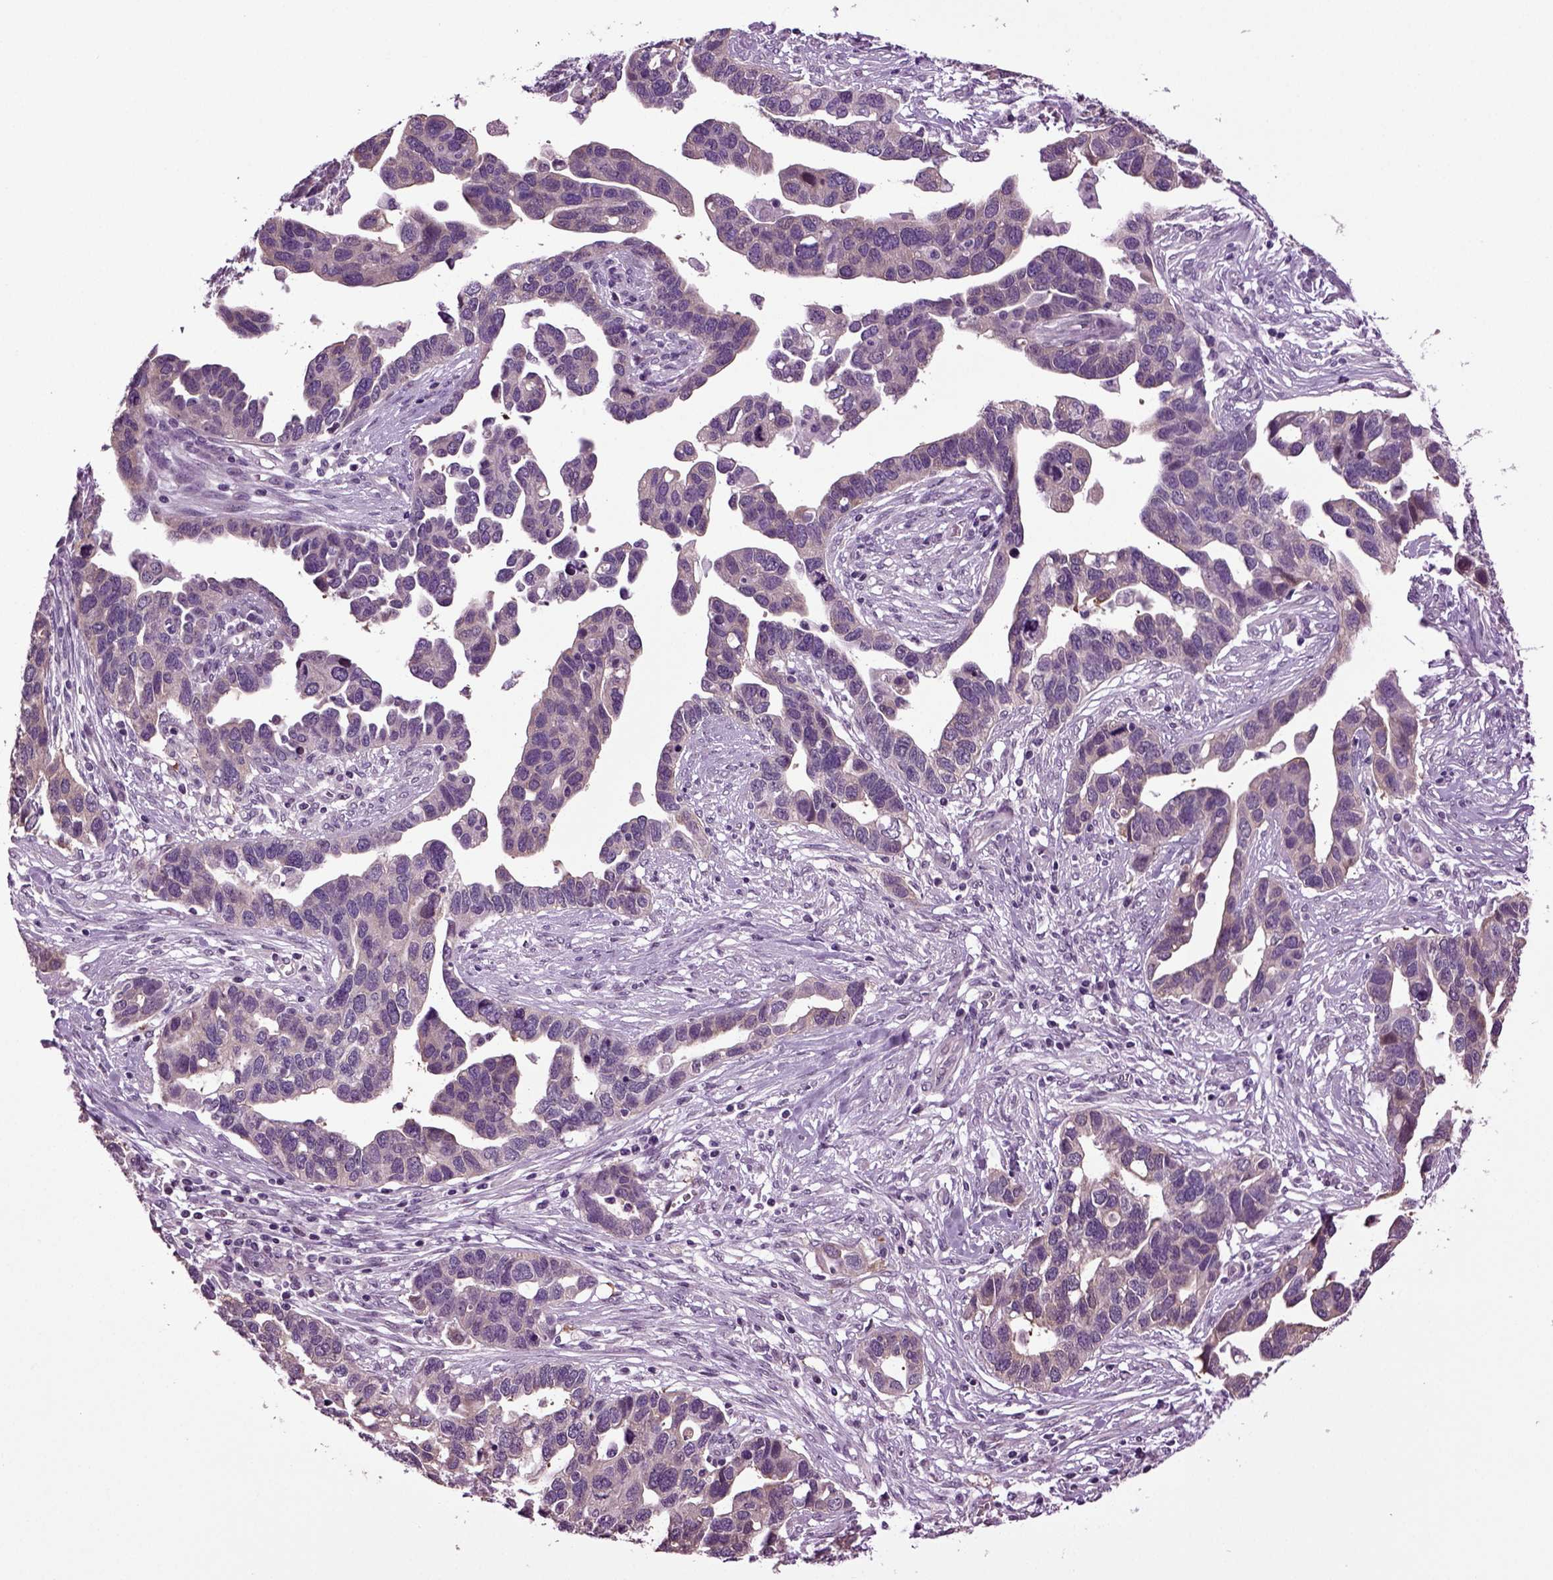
{"staining": {"intensity": "weak", "quantity": "25%-75%", "location": "cytoplasmic/membranous"}, "tissue": "ovarian cancer", "cell_type": "Tumor cells", "image_type": "cancer", "snomed": [{"axis": "morphology", "description": "Cystadenocarcinoma, serous, NOS"}, {"axis": "topography", "description": "Ovary"}], "caption": "Serous cystadenocarcinoma (ovarian) tissue reveals weak cytoplasmic/membranous positivity in approximately 25%-75% of tumor cells", "gene": "PLCH2", "patient": {"sex": "female", "age": 54}}